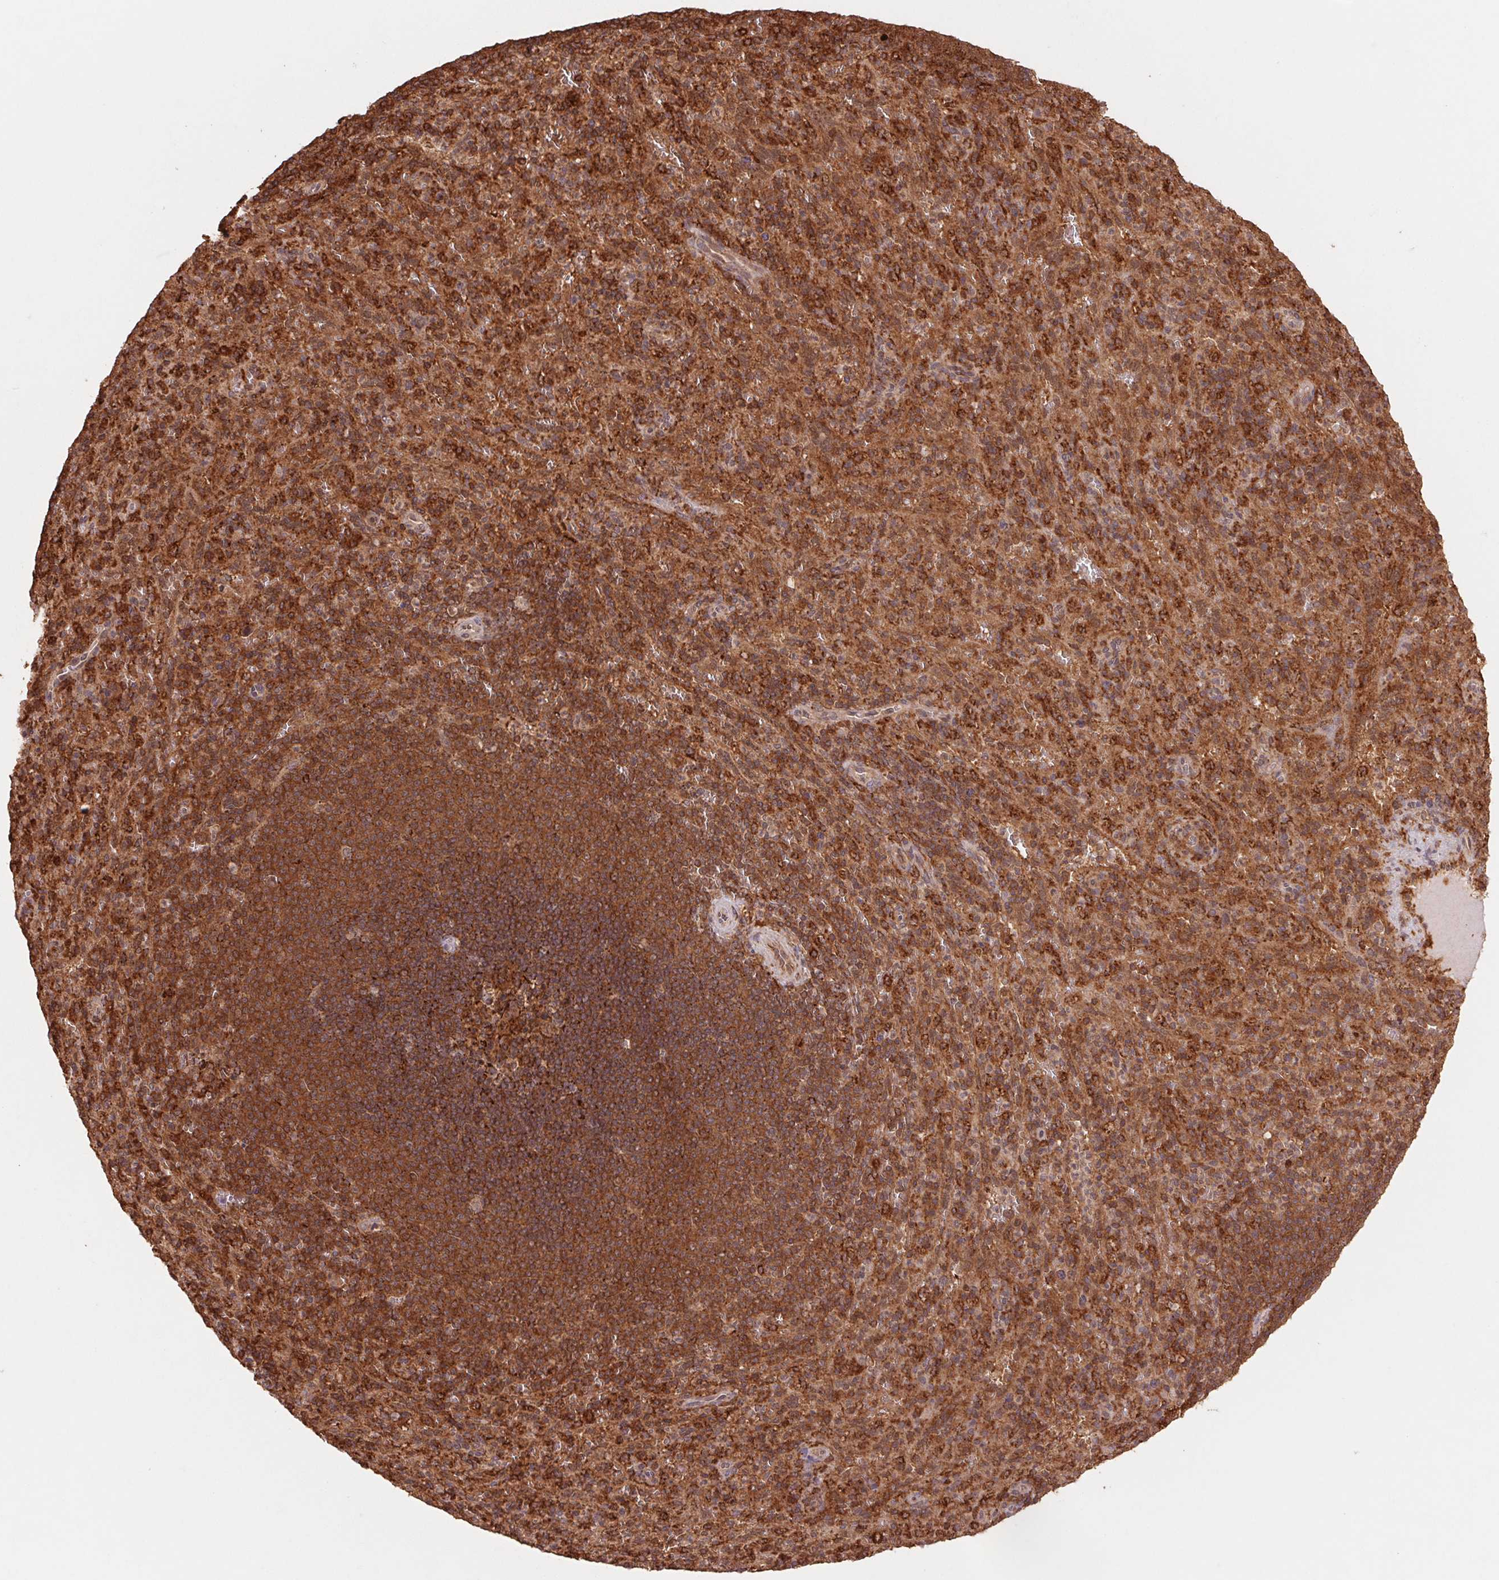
{"staining": {"intensity": "strong", "quantity": ">75%", "location": "cytoplasmic/membranous"}, "tissue": "spleen", "cell_type": "Cells in red pulp", "image_type": "normal", "snomed": [{"axis": "morphology", "description": "Normal tissue, NOS"}, {"axis": "topography", "description": "Spleen"}], "caption": "A high-resolution histopathology image shows IHC staining of unremarkable spleen, which reveals strong cytoplasmic/membranous expression in about >75% of cells in red pulp. The protein of interest is shown in brown color, while the nuclei are stained blue.", "gene": "URM1", "patient": {"sex": "male", "age": 57}}